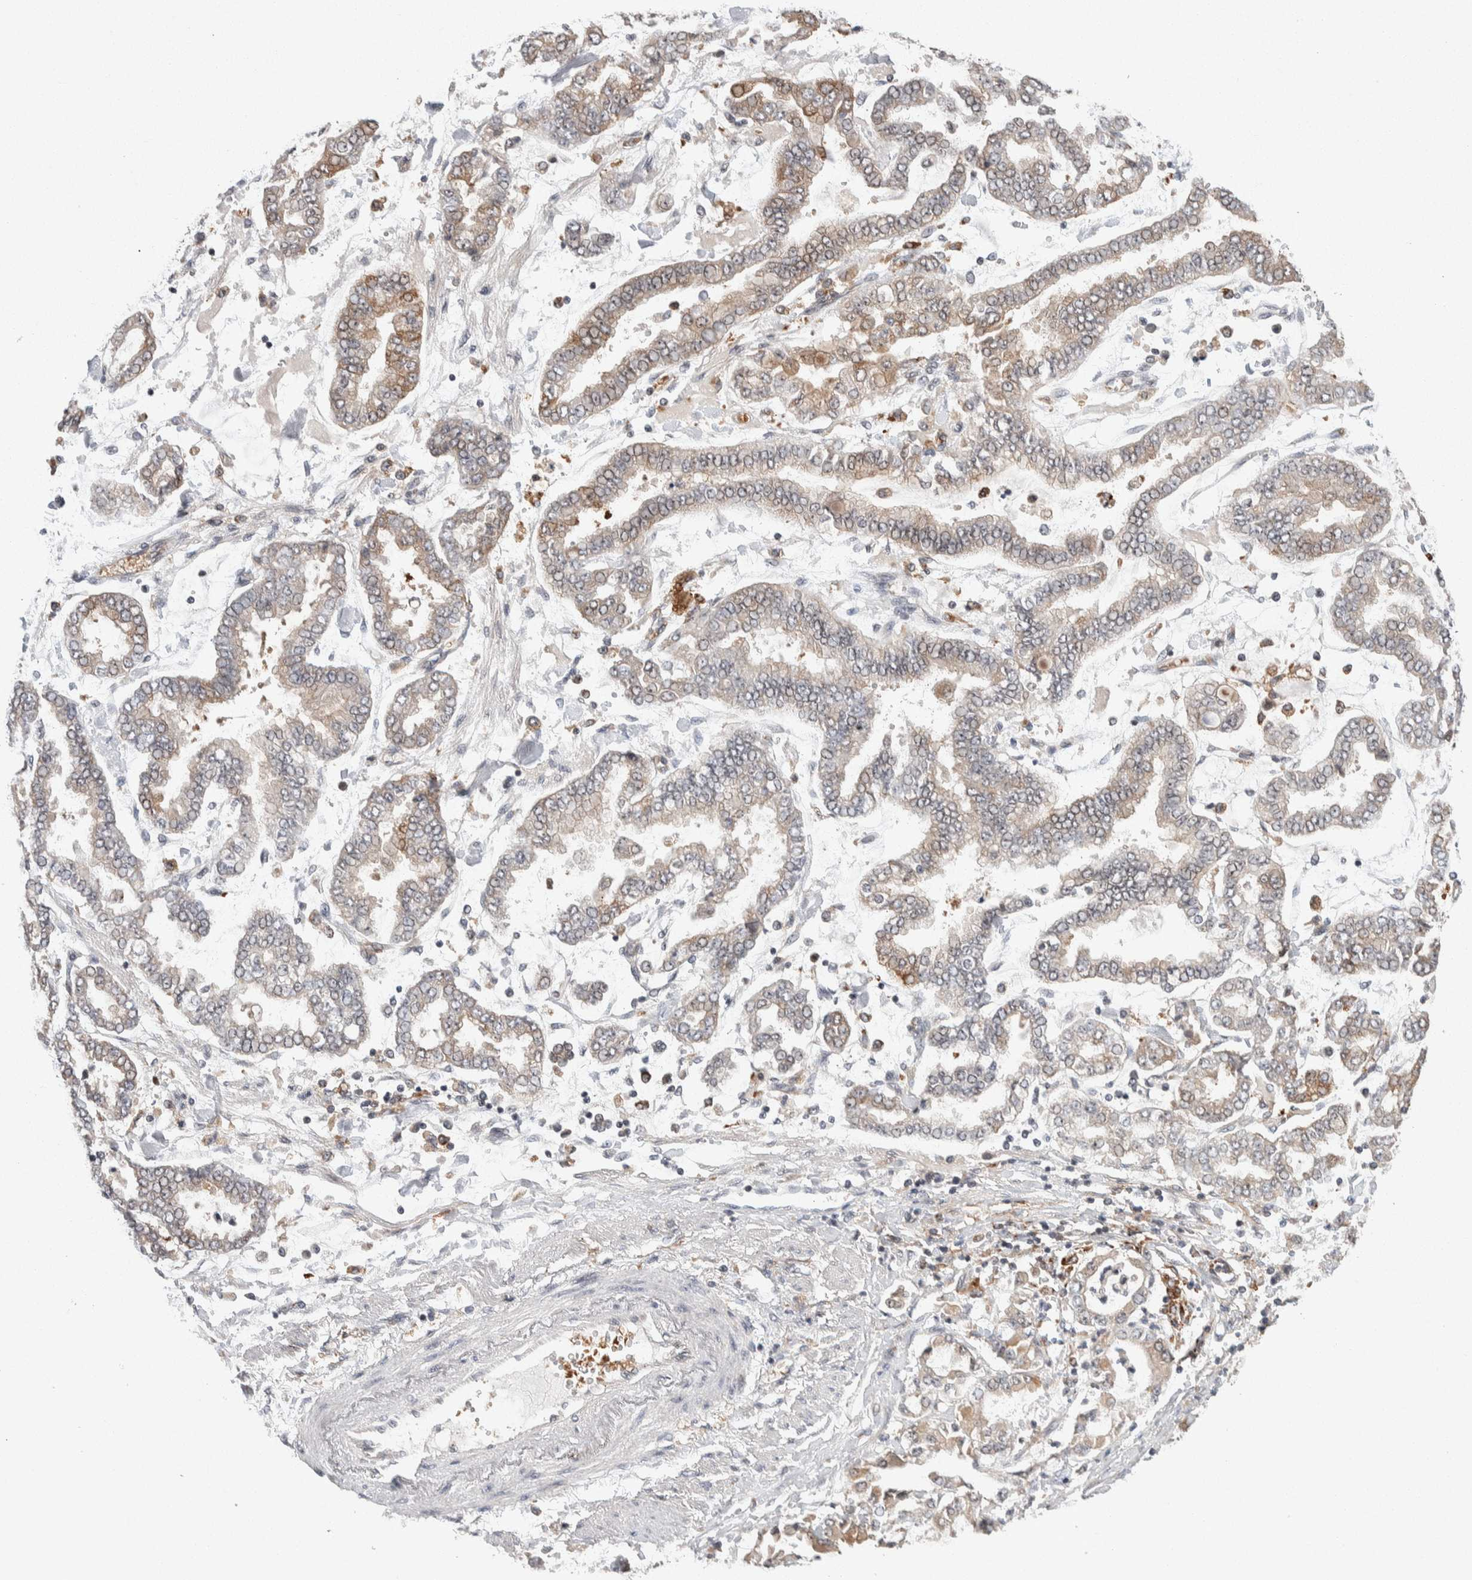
{"staining": {"intensity": "weak", "quantity": ">75%", "location": "cytoplasmic/membranous"}, "tissue": "stomach cancer", "cell_type": "Tumor cells", "image_type": "cancer", "snomed": [{"axis": "morphology", "description": "Normal tissue, NOS"}, {"axis": "morphology", "description": "Adenocarcinoma, NOS"}, {"axis": "topography", "description": "Stomach, upper"}, {"axis": "topography", "description": "Stomach"}], "caption": "Protein expression analysis of stomach adenocarcinoma exhibits weak cytoplasmic/membranous positivity in approximately >75% of tumor cells.", "gene": "KCNK1", "patient": {"sex": "male", "age": 76}}